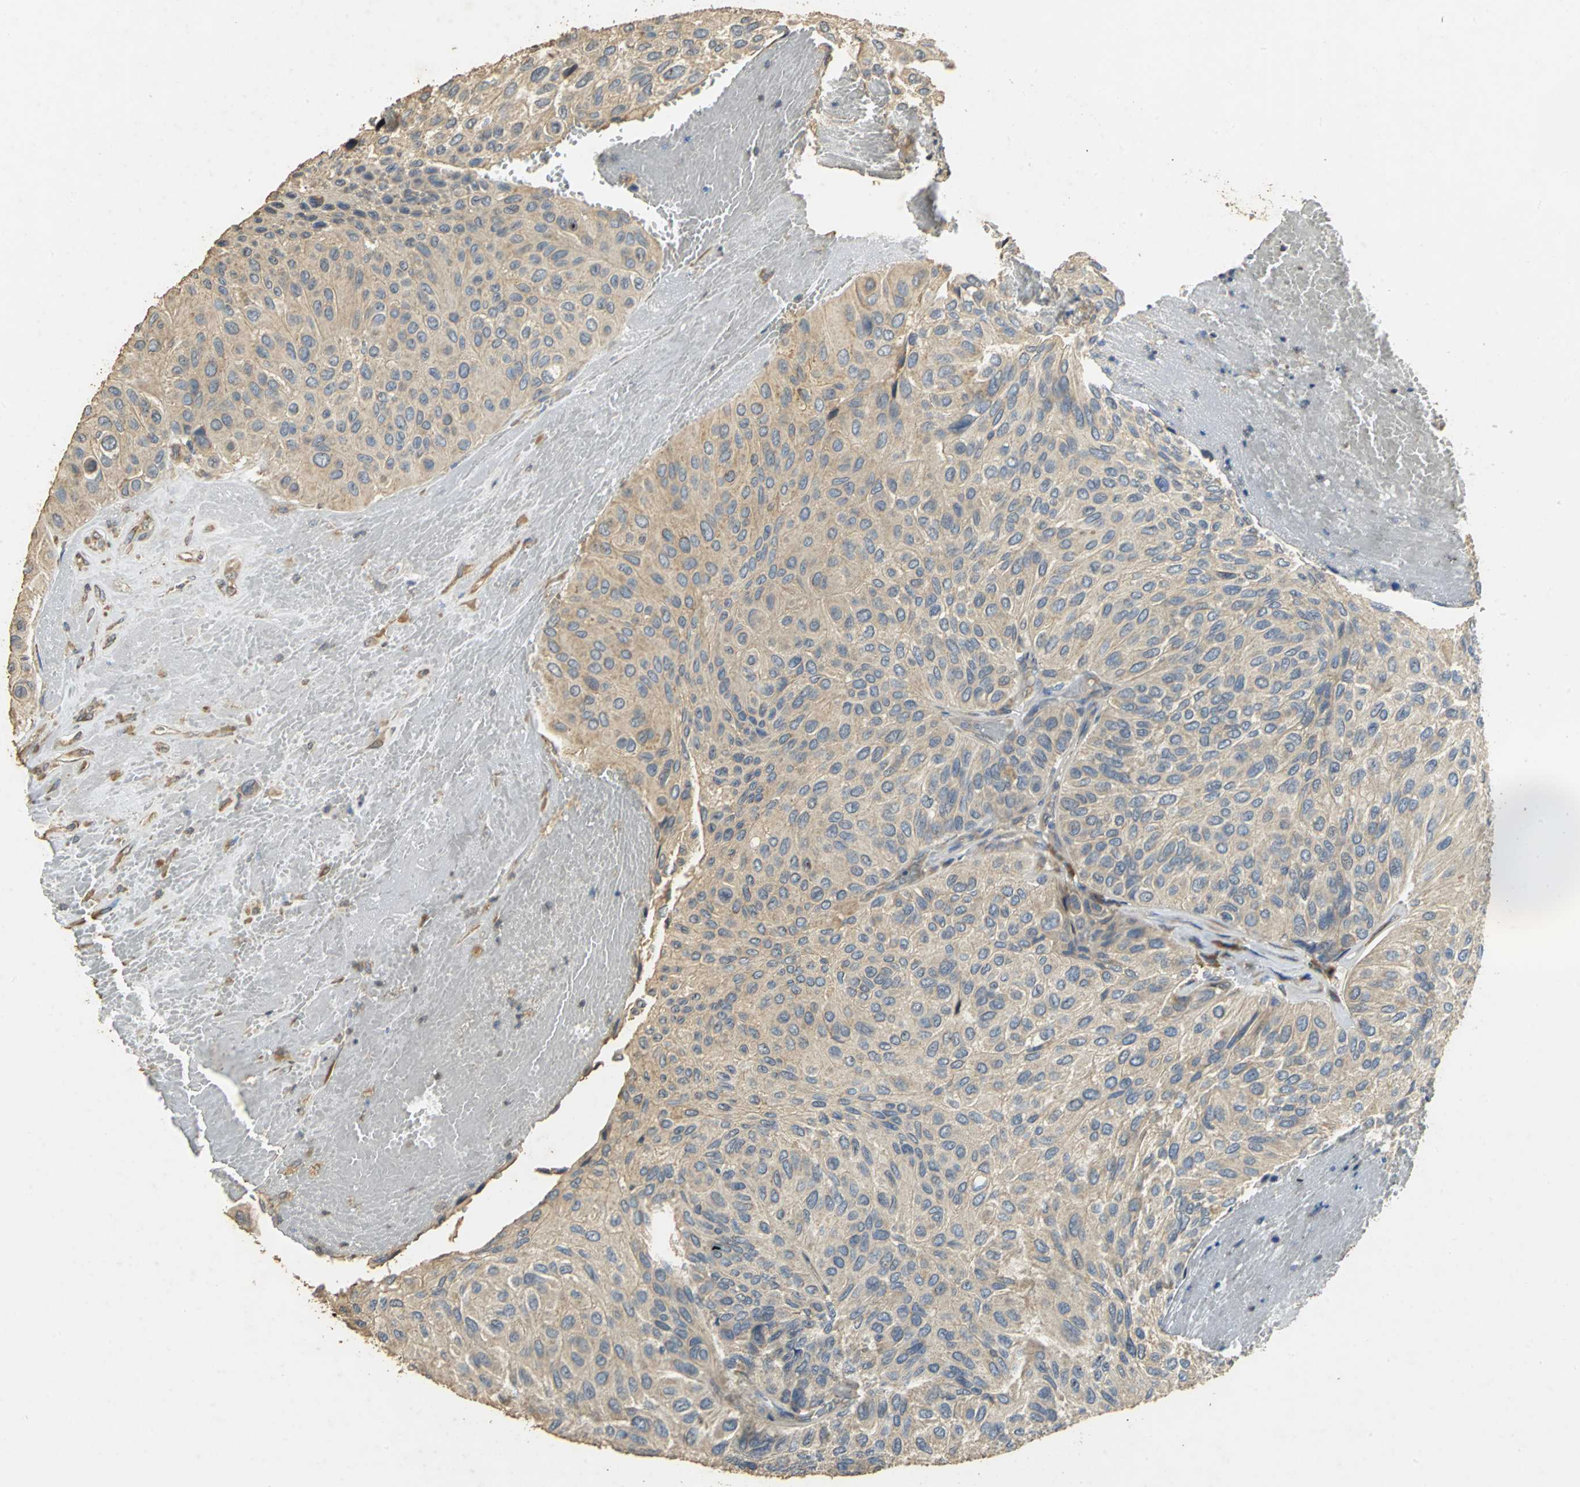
{"staining": {"intensity": "moderate", "quantity": ">75%", "location": "cytoplasmic/membranous"}, "tissue": "urothelial cancer", "cell_type": "Tumor cells", "image_type": "cancer", "snomed": [{"axis": "morphology", "description": "Urothelial carcinoma, High grade"}, {"axis": "topography", "description": "Urinary bladder"}], "caption": "DAB immunohistochemical staining of urothelial cancer displays moderate cytoplasmic/membranous protein expression in about >75% of tumor cells.", "gene": "ACSL4", "patient": {"sex": "male", "age": 66}}